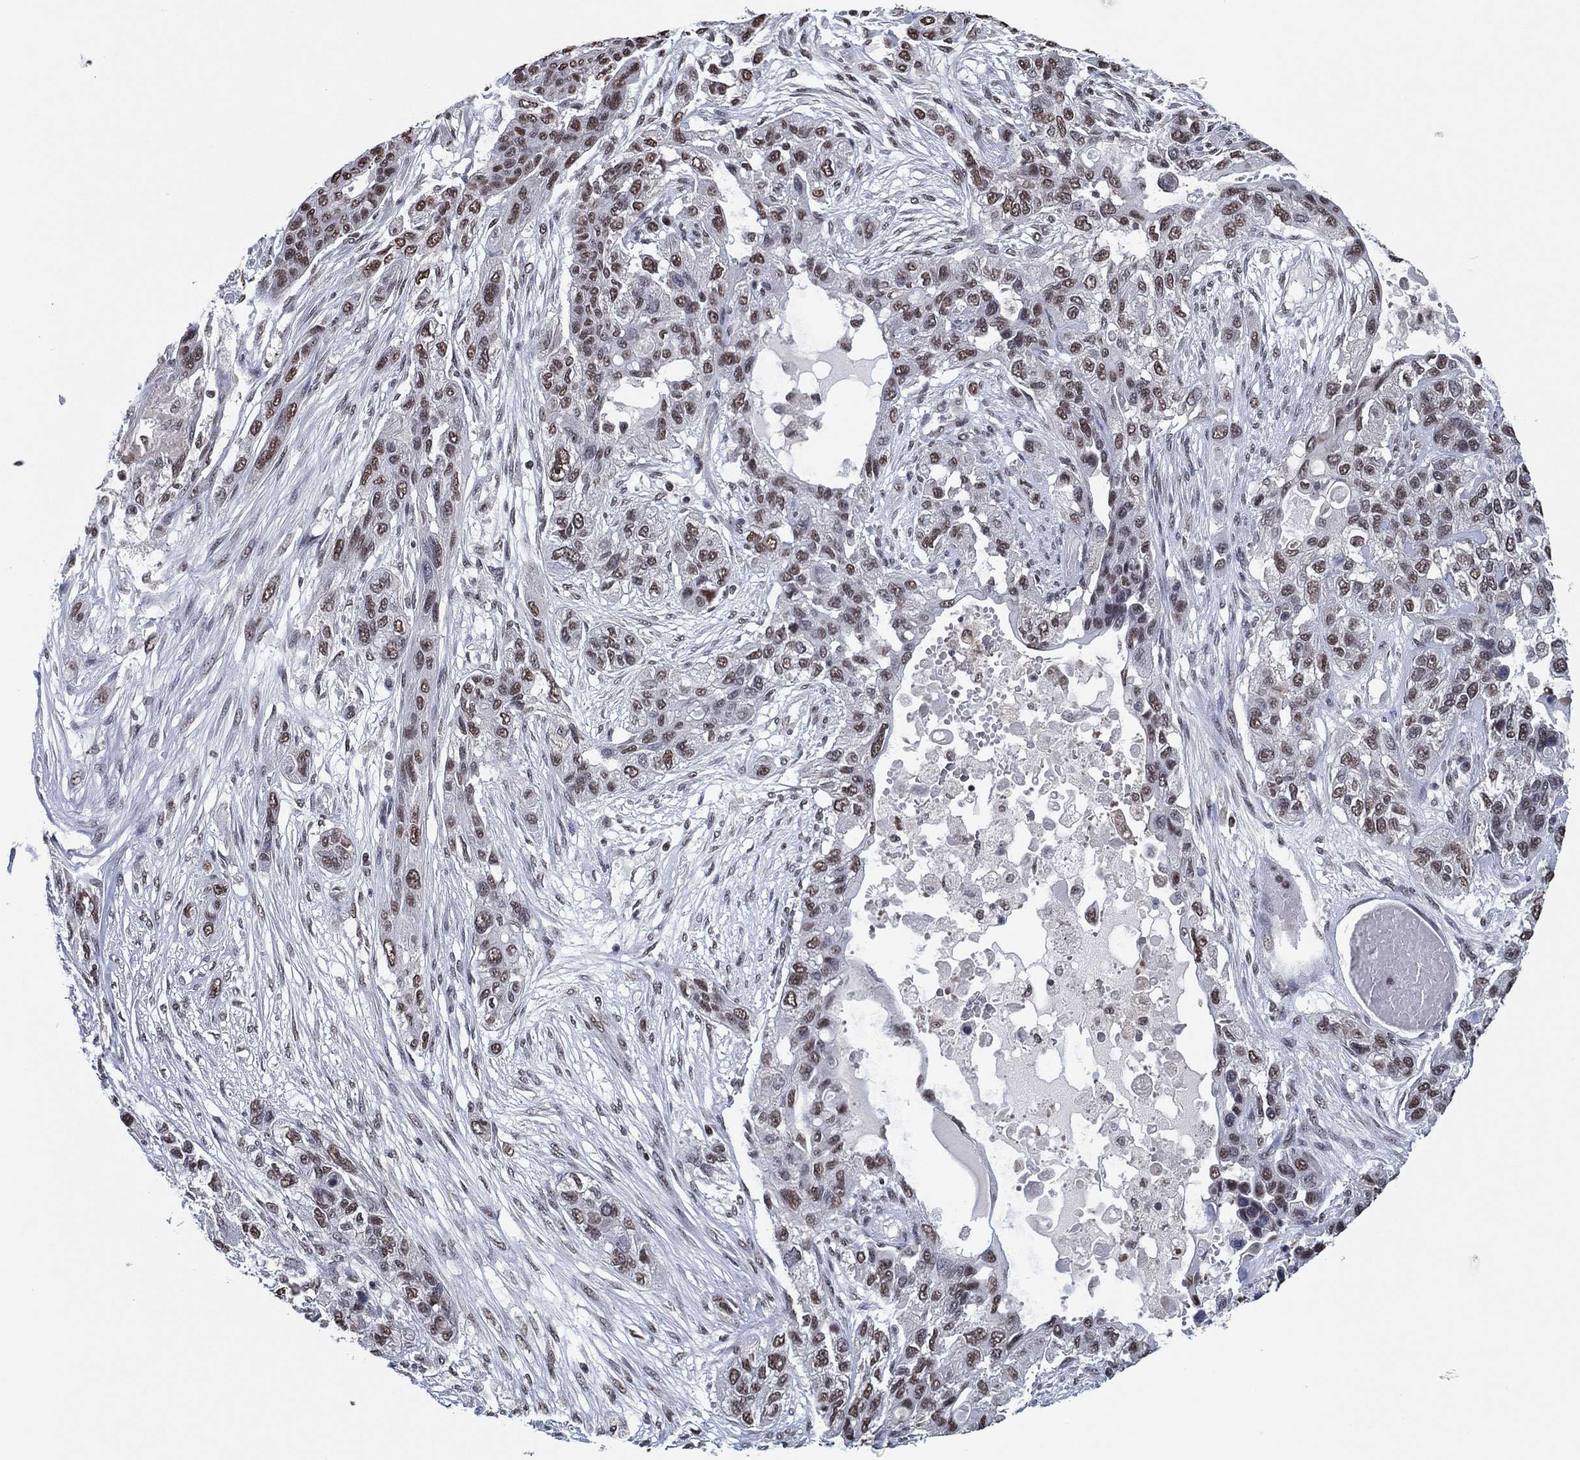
{"staining": {"intensity": "moderate", "quantity": ">75%", "location": "nuclear"}, "tissue": "lung cancer", "cell_type": "Tumor cells", "image_type": "cancer", "snomed": [{"axis": "morphology", "description": "Squamous cell carcinoma, NOS"}, {"axis": "topography", "description": "Lung"}], "caption": "This is a photomicrograph of IHC staining of lung cancer, which shows moderate expression in the nuclear of tumor cells.", "gene": "ZBTB42", "patient": {"sex": "female", "age": 70}}